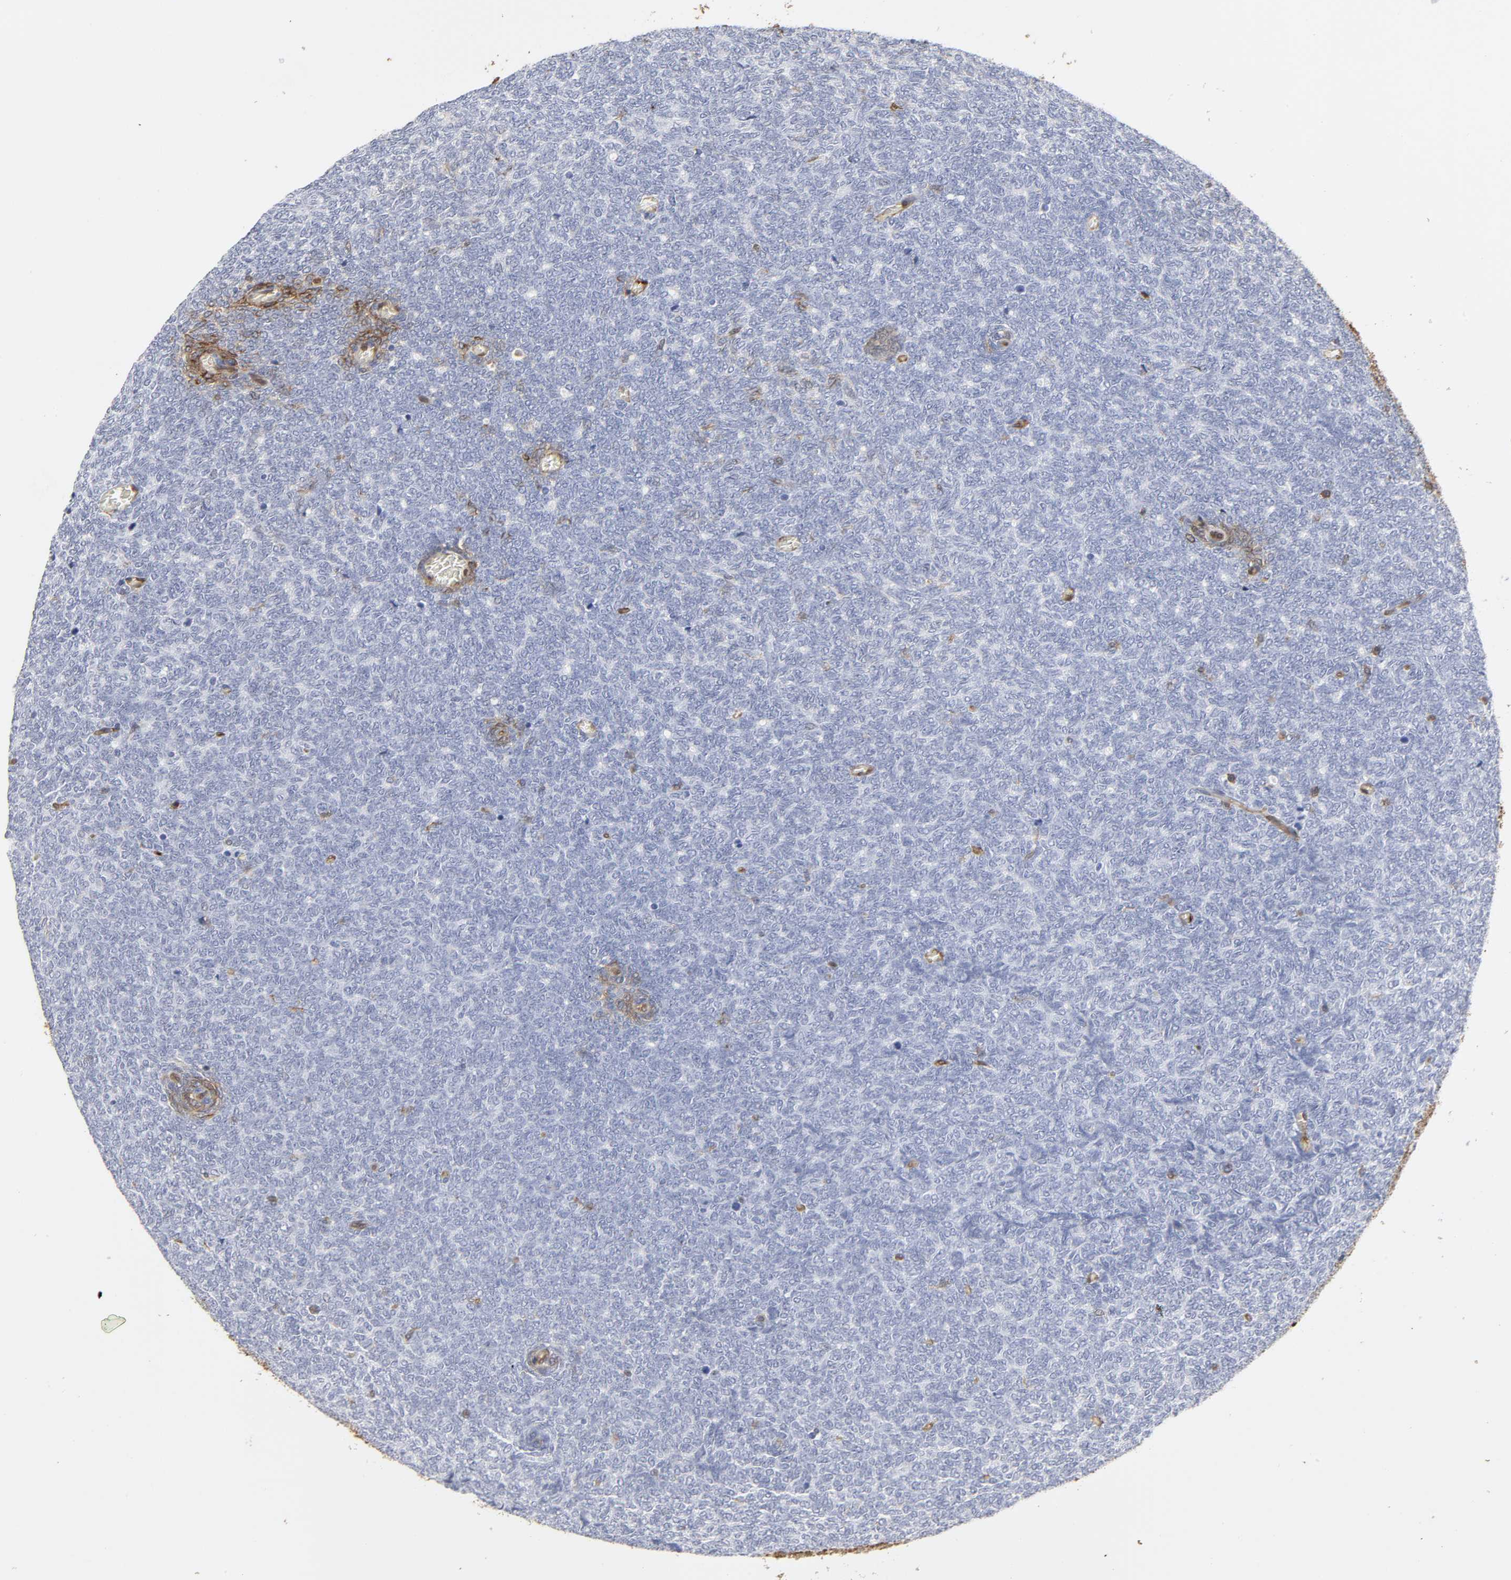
{"staining": {"intensity": "negative", "quantity": "none", "location": "none"}, "tissue": "renal cancer", "cell_type": "Tumor cells", "image_type": "cancer", "snomed": [{"axis": "morphology", "description": "Neoplasm, malignant, NOS"}, {"axis": "topography", "description": "Kidney"}], "caption": "Micrograph shows no significant protein positivity in tumor cells of renal cancer (neoplasm (malignant)).", "gene": "ANXA2", "patient": {"sex": "male", "age": 28}}